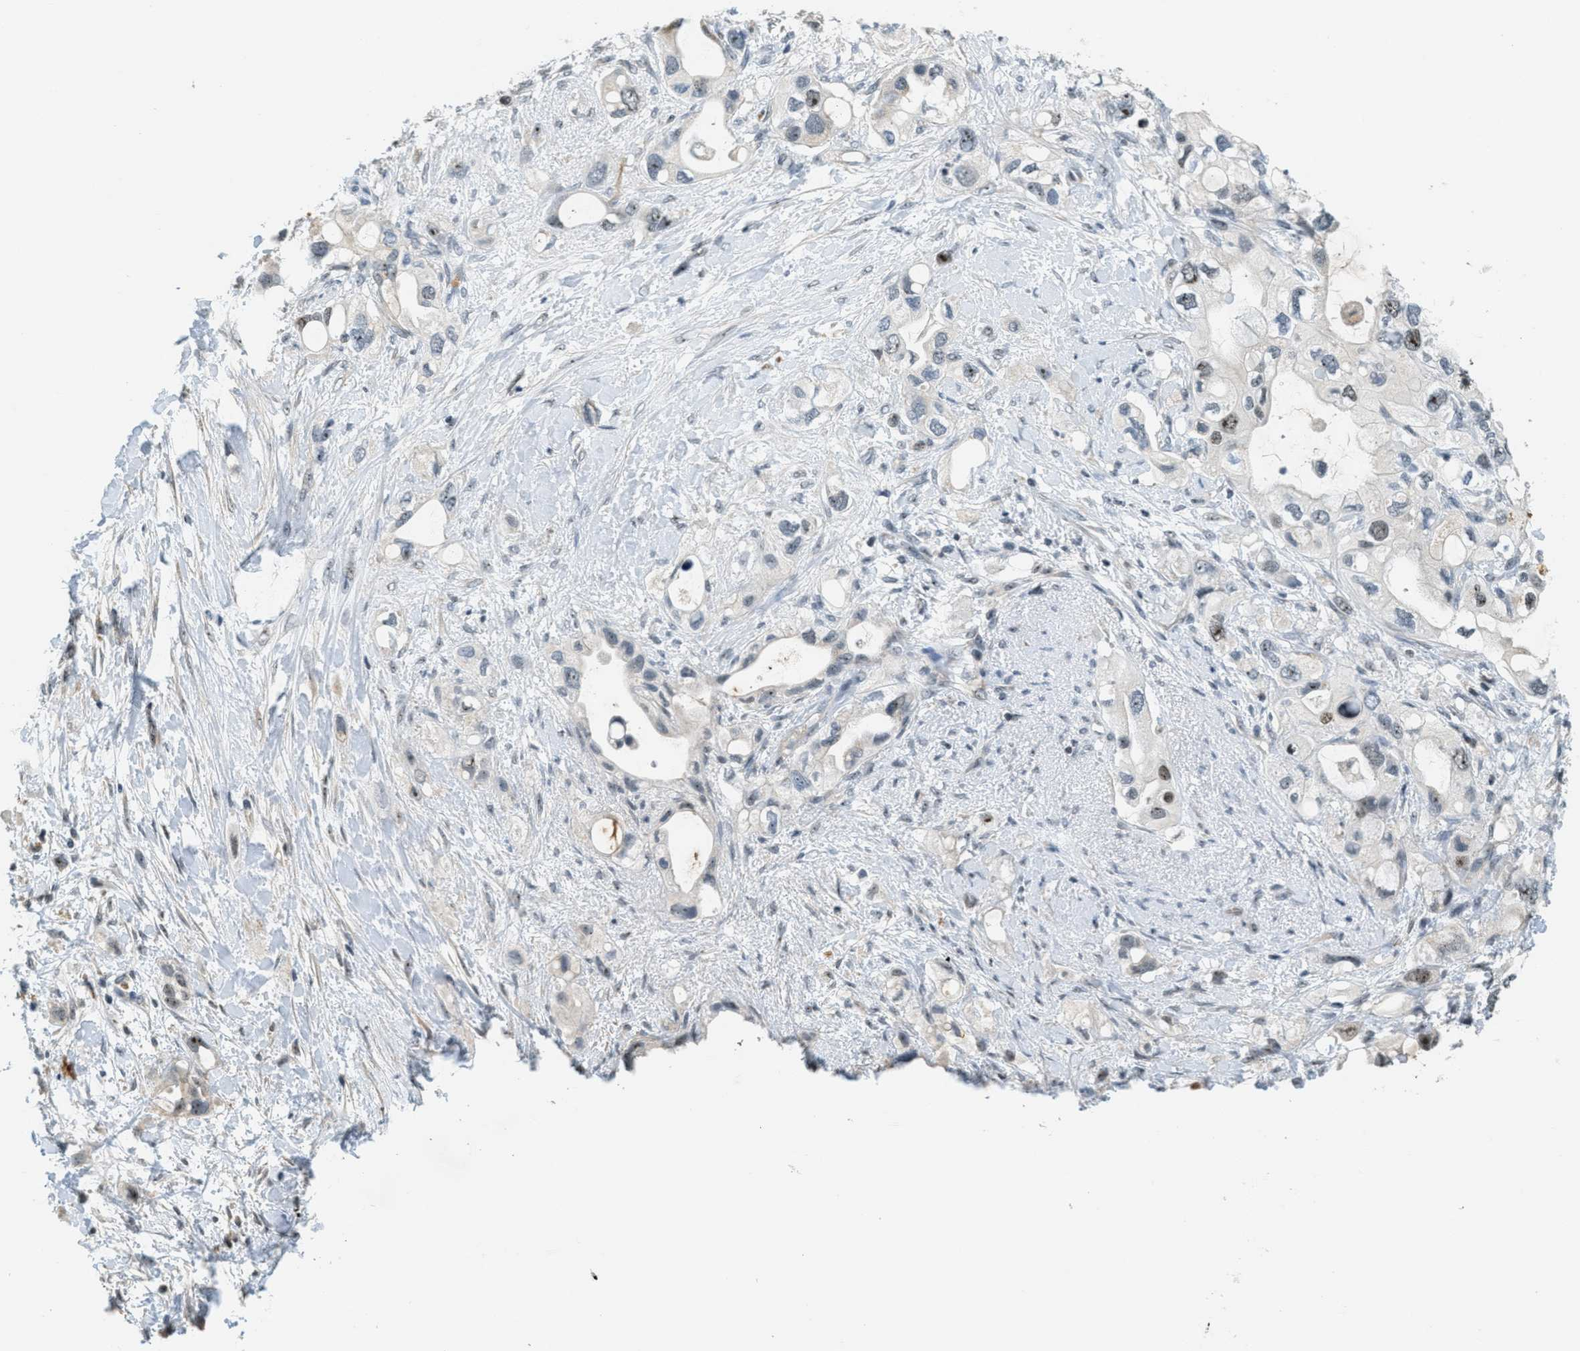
{"staining": {"intensity": "weak", "quantity": "<25%", "location": "nuclear"}, "tissue": "pancreatic cancer", "cell_type": "Tumor cells", "image_type": "cancer", "snomed": [{"axis": "morphology", "description": "Adenocarcinoma, NOS"}, {"axis": "topography", "description": "Pancreas"}], "caption": "DAB immunohistochemical staining of adenocarcinoma (pancreatic) shows no significant staining in tumor cells. Nuclei are stained in blue.", "gene": "DDX47", "patient": {"sex": "female", "age": 56}}